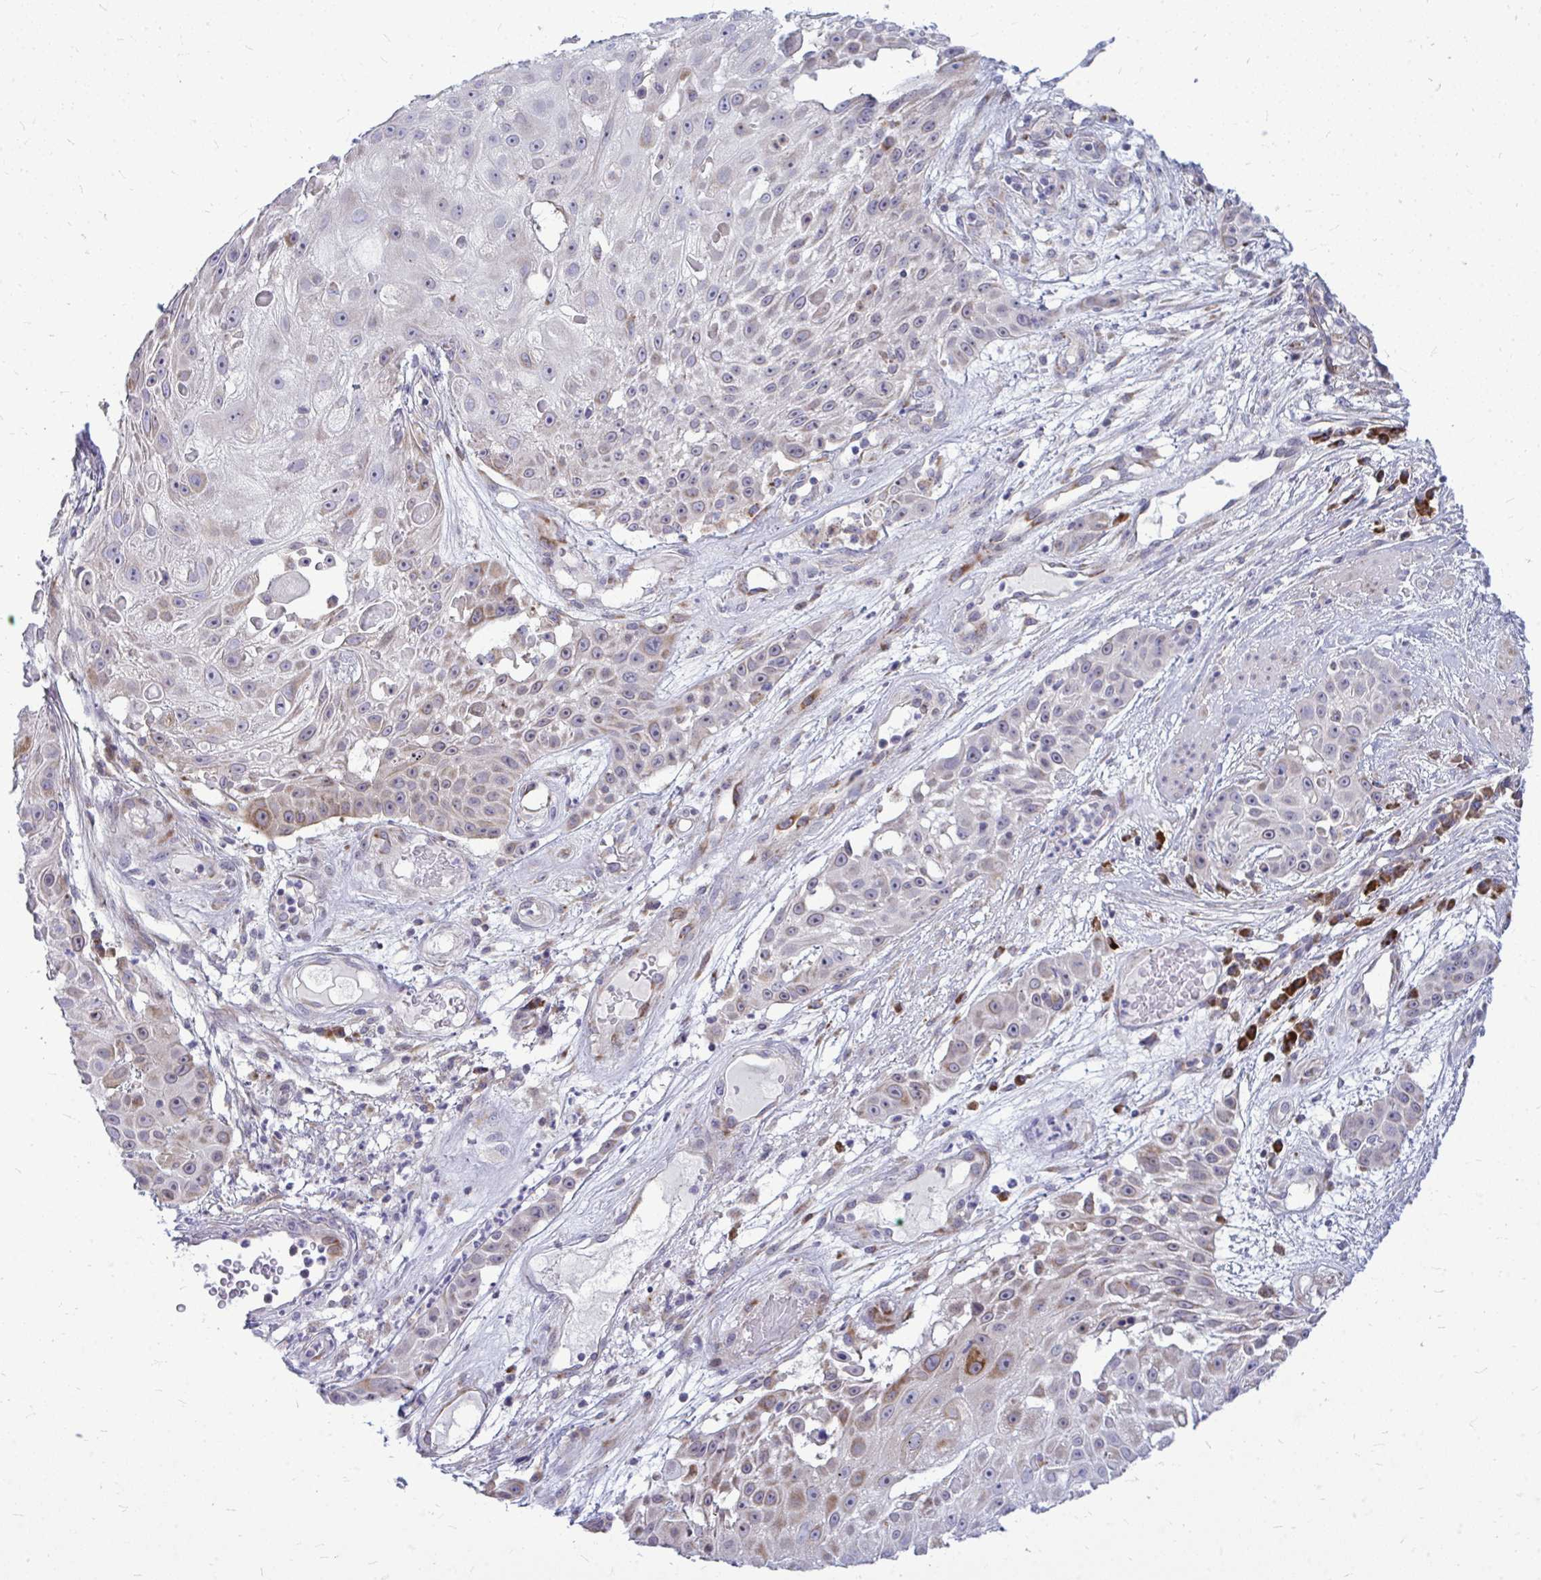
{"staining": {"intensity": "moderate", "quantity": "25%-75%", "location": "cytoplasmic/membranous"}, "tissue": "skin cancer", "cell_type": "Tumor cells", "image_type": "cancer", "snomed": [{"axis": "morphology", "description": "Squamous cell carcinoma, NOS"}, {"axis": "topography", "description": "Skin"}], "caption": "A micrograph showing moderate cytoplasmic/membranous expression in about 25%-75% of tumor cells in squamous cell carcinoma (skin), as visualized by brown immunohistochemical staining.", "gene": "ZSCAN25", "patient": {"sex": "female", "age": 86}}